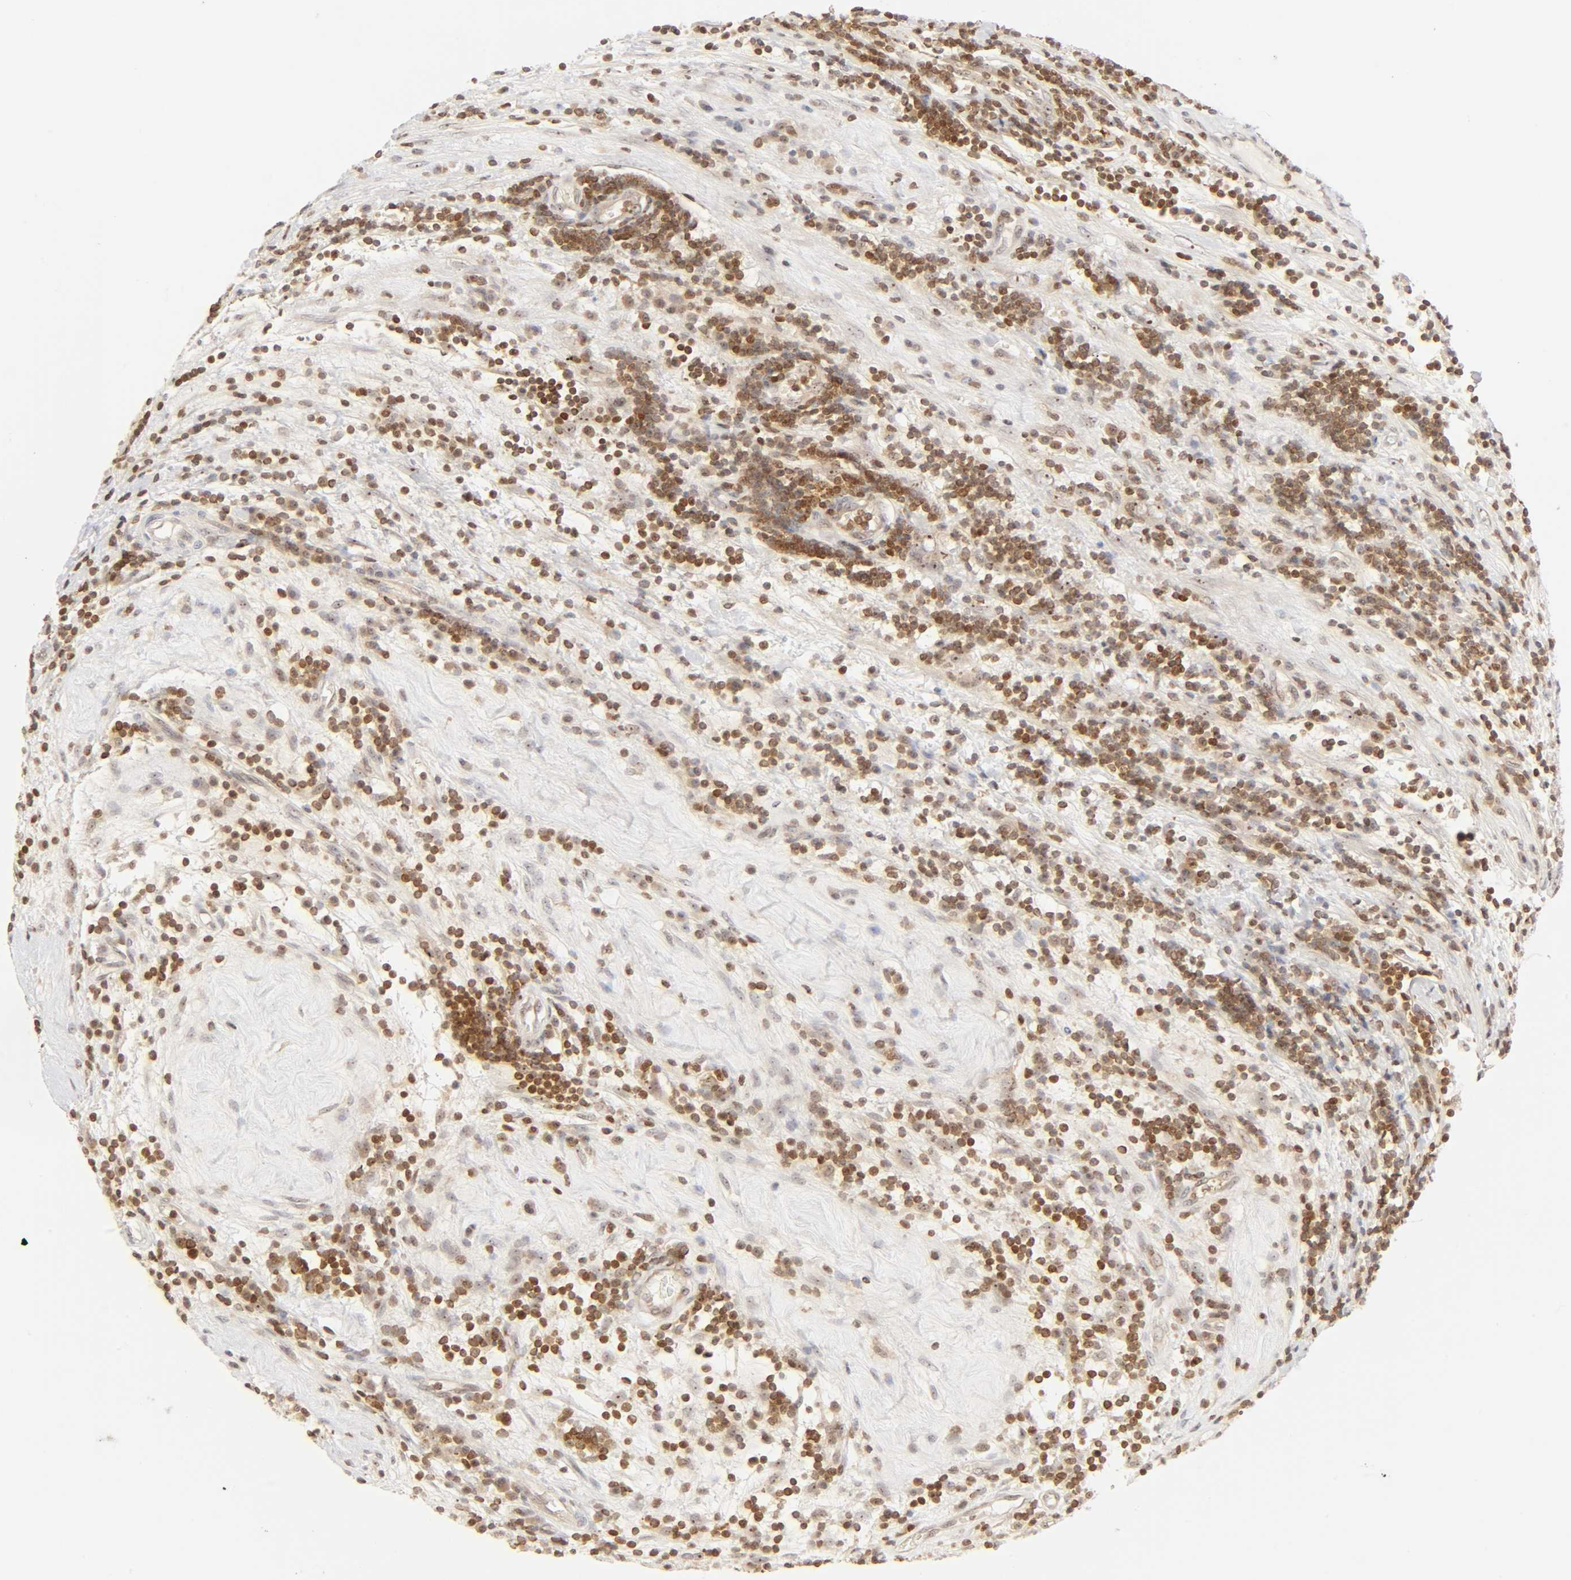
{"staining": {"intensity": "moderate", "quantity": ">75%", "location": "nuclear"}, "tissue": "testis cancer", "cell_type": "Tumor cells", "image_type": "cancer", "snomed": [{"axis": "morphology", "description": "Seminoma, NOS"}, {"axis": "topography", "description": "Testis"}], "caption": "Protein staining demonstrates moderate nuclear positivity in about >75% of tumor cells in testis cancer (seminoma). (DAB (3,3'-diaminobenzidine) = brown stain, brightfield microscopy at high magnification).", "gene": "KIF2A", "patient": {"sex": "male", "age": 43}}